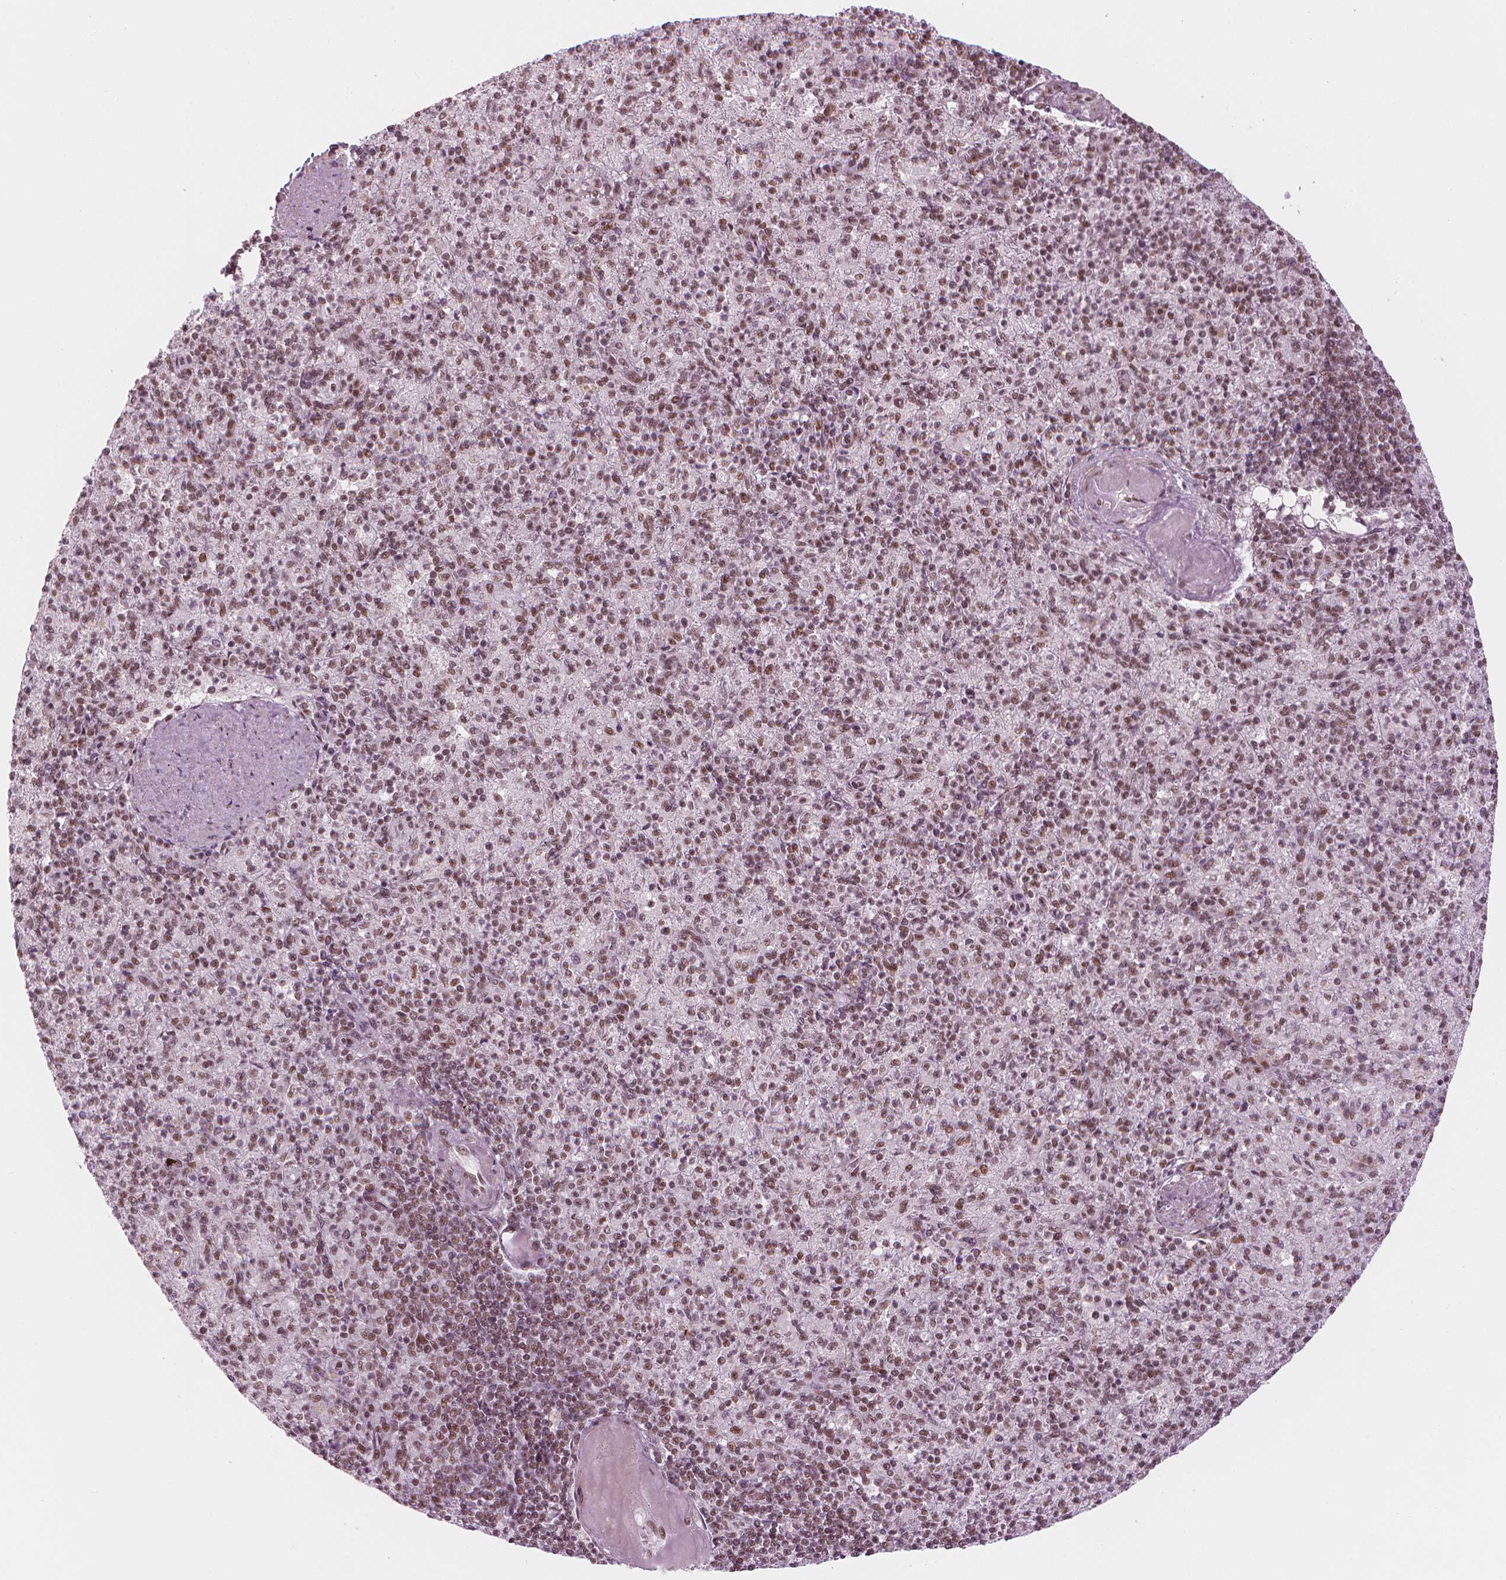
{"staining": {"intensity": "strong", "quantity": ">75%", "location": "nuclear"}, "tissue": "spleen", "cell_type": "Cells in red pulp", "image_type": "normal", "snomed": [{"axis": "morphology", "description": "Normal tissue, NOS"}, {"axis": "topography", "description": "Spleen"}], "caption": "Protein staining of benign spleen reveals strong nuclear staining in about >75% of cells in red pulp. (Stains: DAB in brown, nuclei in blue, Microscopy: brightfield microscopy at high magnification).", "gene": "ELF2", "patient": {"sex": "female", "age": 74}}